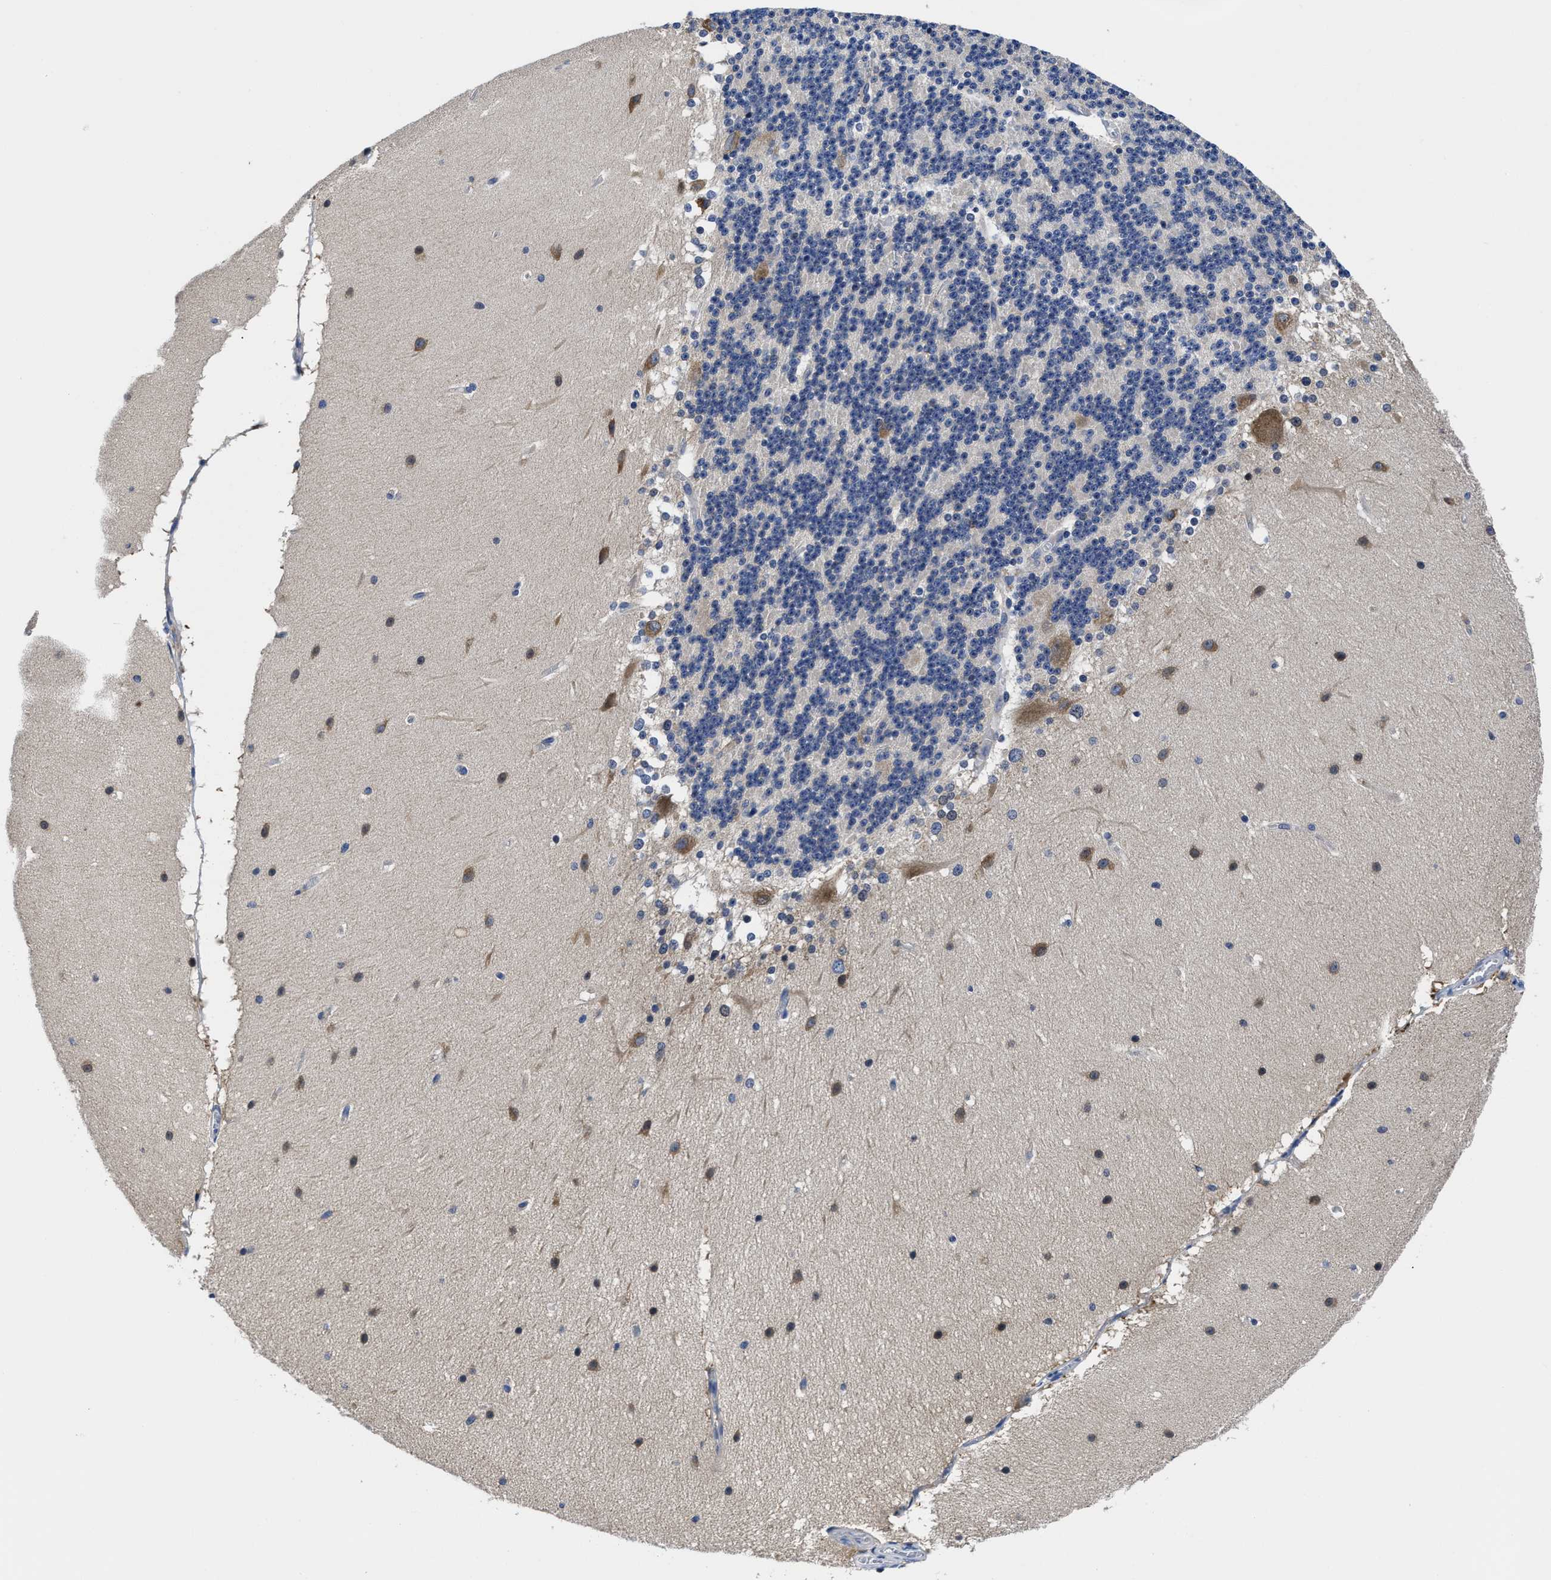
{"staining": {"intensity": "negative", "quantity": "none", "location": "none"}, "tissue": "cerebellum", "cell_type": "Cells in granular layer", "image_type": "normal", "snomed": [{"axis": "morphology", "description": "Normal tissue, NOS"}, {"axis": "topography", "description": "Cerebellum"}], "caption": "This photomicrograph is of unremarkable cerebellum stained with immunohistochemistry to label a protein in brown with the nuclei are counter-stained blue. There is no staining in cells in granular layer.", "gene": "YARS1", "patient": {"sex": "female", "age": 19}}